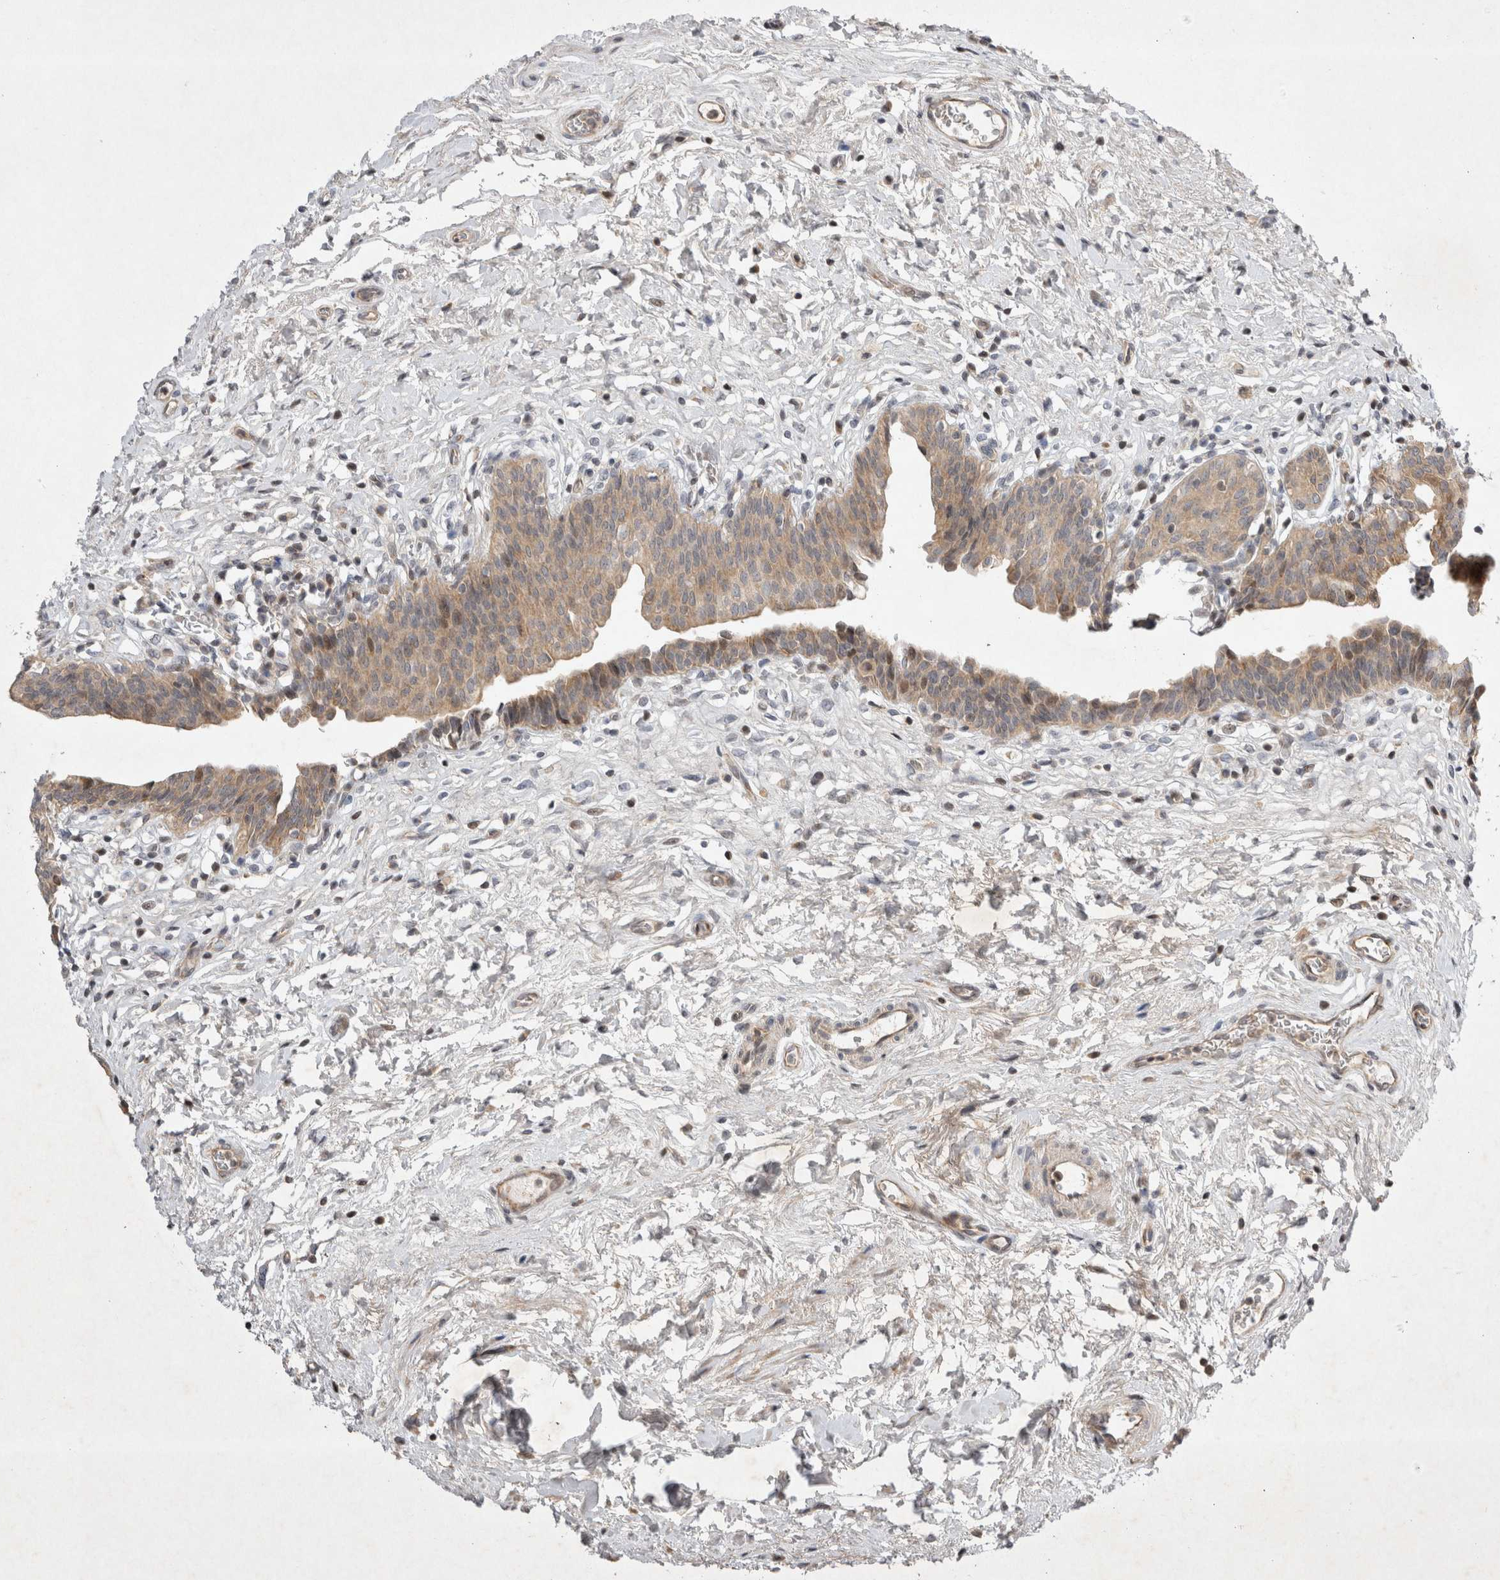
{"staining": {"intensity": "weak", "quantity": ">75%", "location": "cytoplasmic/membranous,nuclear"}, "tissue": "urinary bladder", "cell_type": "Urothelial cells", "image_type": "normal", "snomed": [{"axis": "morphology", "description": "Normal tissue, NOS"}, {"axis": "topography", "description": "Urinary bladder"}], "caption": "Immunohistochemistry (DAB (3,3'-diaminobenzidine)) staining of unremarkable urinary bladder exhibits weak cytoplasmic/membranous,nuclear protein expression in about >75% of urothelial cells. The protein of interest is shown in brown color, while the nuclei are stained blue.", "gene": "EIF2AK1", "patient": {"sex": "male", "age": 83}}